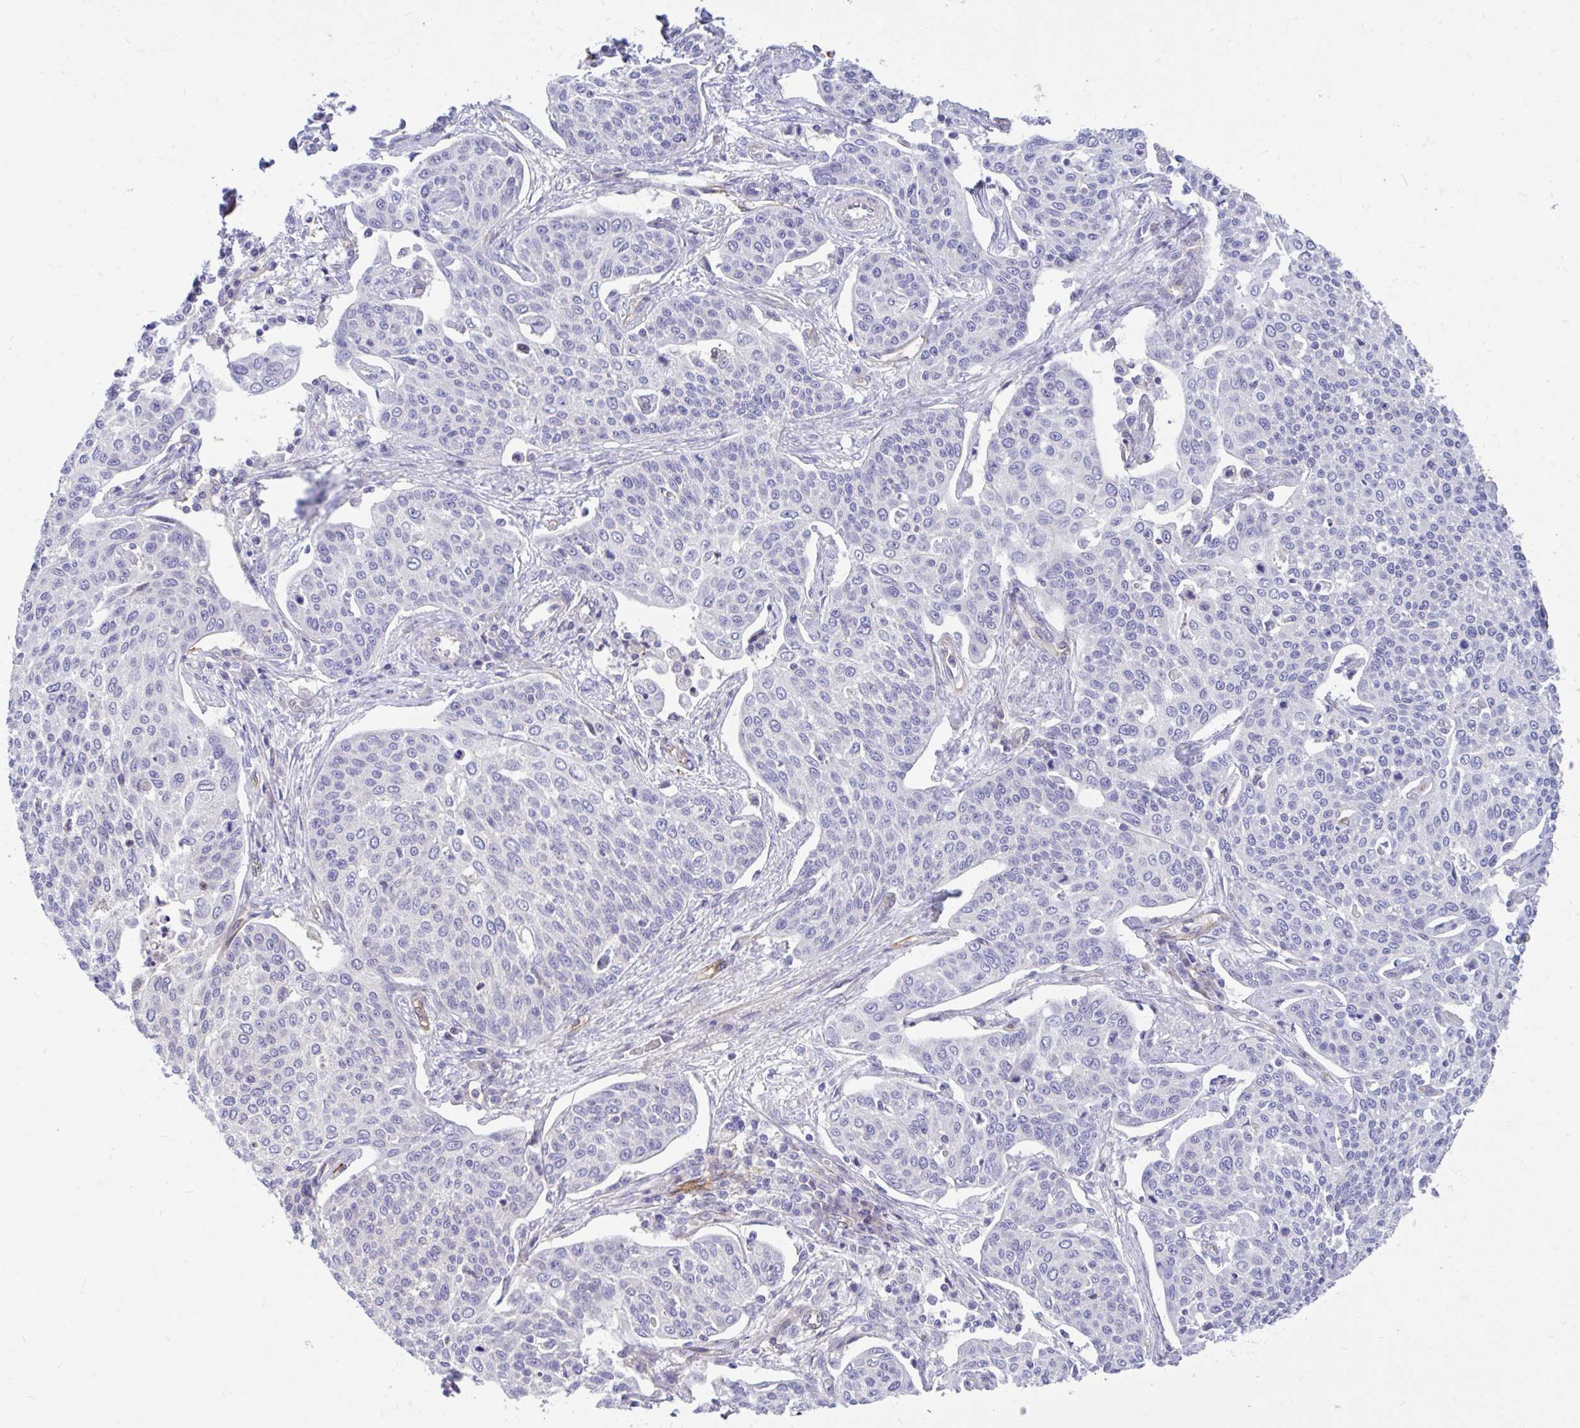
{"staining": {"intensity": "negative", "quantity": "none", "location": "none"}, "tissue": "cervical cancer", "cell_type": "Tumor cells", "image_type": "cancer", "snomed": [{"axis": "morphology", "description": "Squamous cell carcinoma, NOS"}, {"axis": "topography", "description": "Cervix"}], "caption": "Tumor cells show no significant expression in cervical cancer (squamous cell carcinoma).", "gene": "ESPNL", "patient": {"sex": "female", "age": 34}}